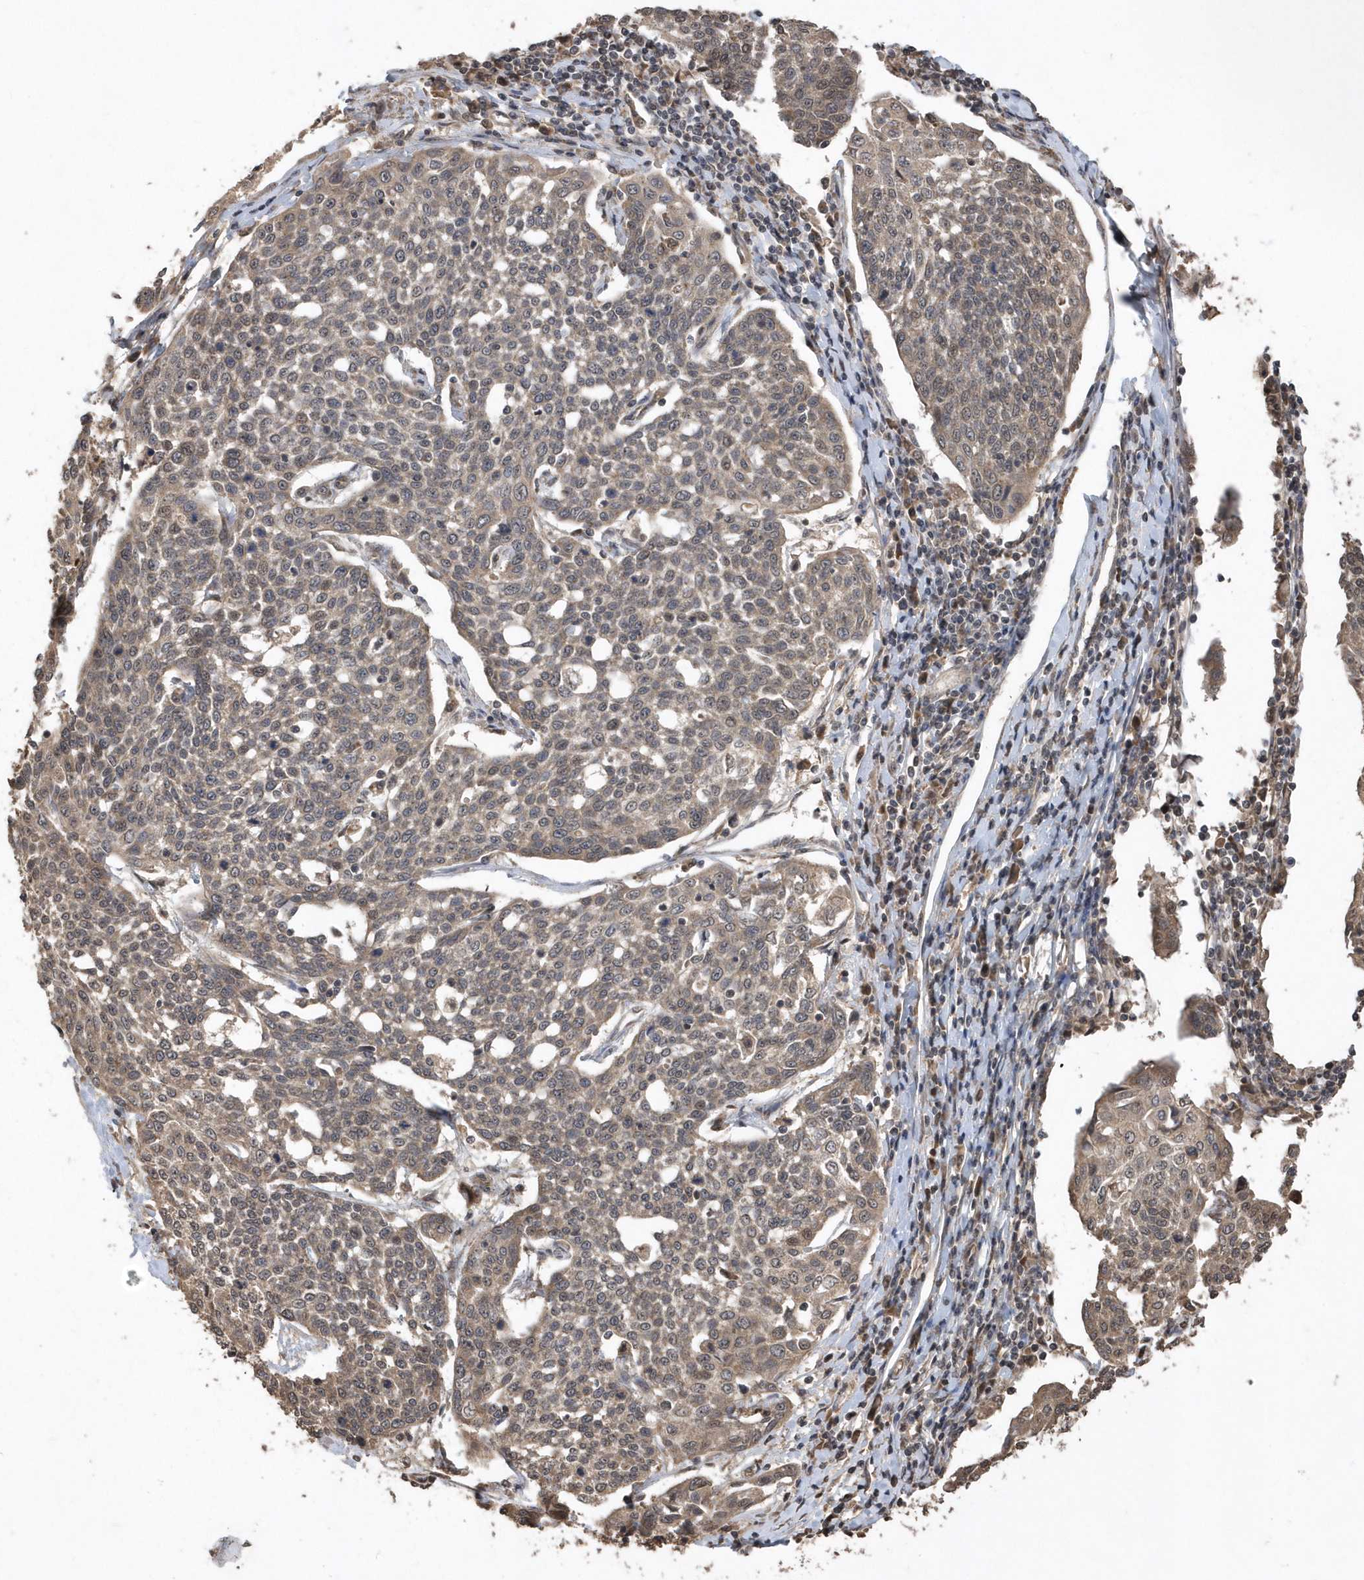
{"staining": {"intensity": "weak", "quantity": "25%-75%", "location": "cytoplasmic/membranous"}, "tissue": "cervical cancer", "cell_type": "Tumor cells", "image_type": "cancer", "snomed": [{"axis": "morphology", "description": "Squamous cell carcinoma, NOS"}, {"axis": "topography", "description": "Cervix"}], "caption": "High-magnification brightfield microscopy of cervical cancer (squamous cell carcinoma) stained with DAB (3,3'-diaminobenzidine) (brown) and counterstained with hematoxylin (blue). tumor cells exhibit weak cytoplasmic/membranous staining is identified in about25%-75% of cells. The protein is shown in brown color, while the nuclei are stained blue.", "gene": "WASHC5", "patient": {"sex": "female", "age": 34}}